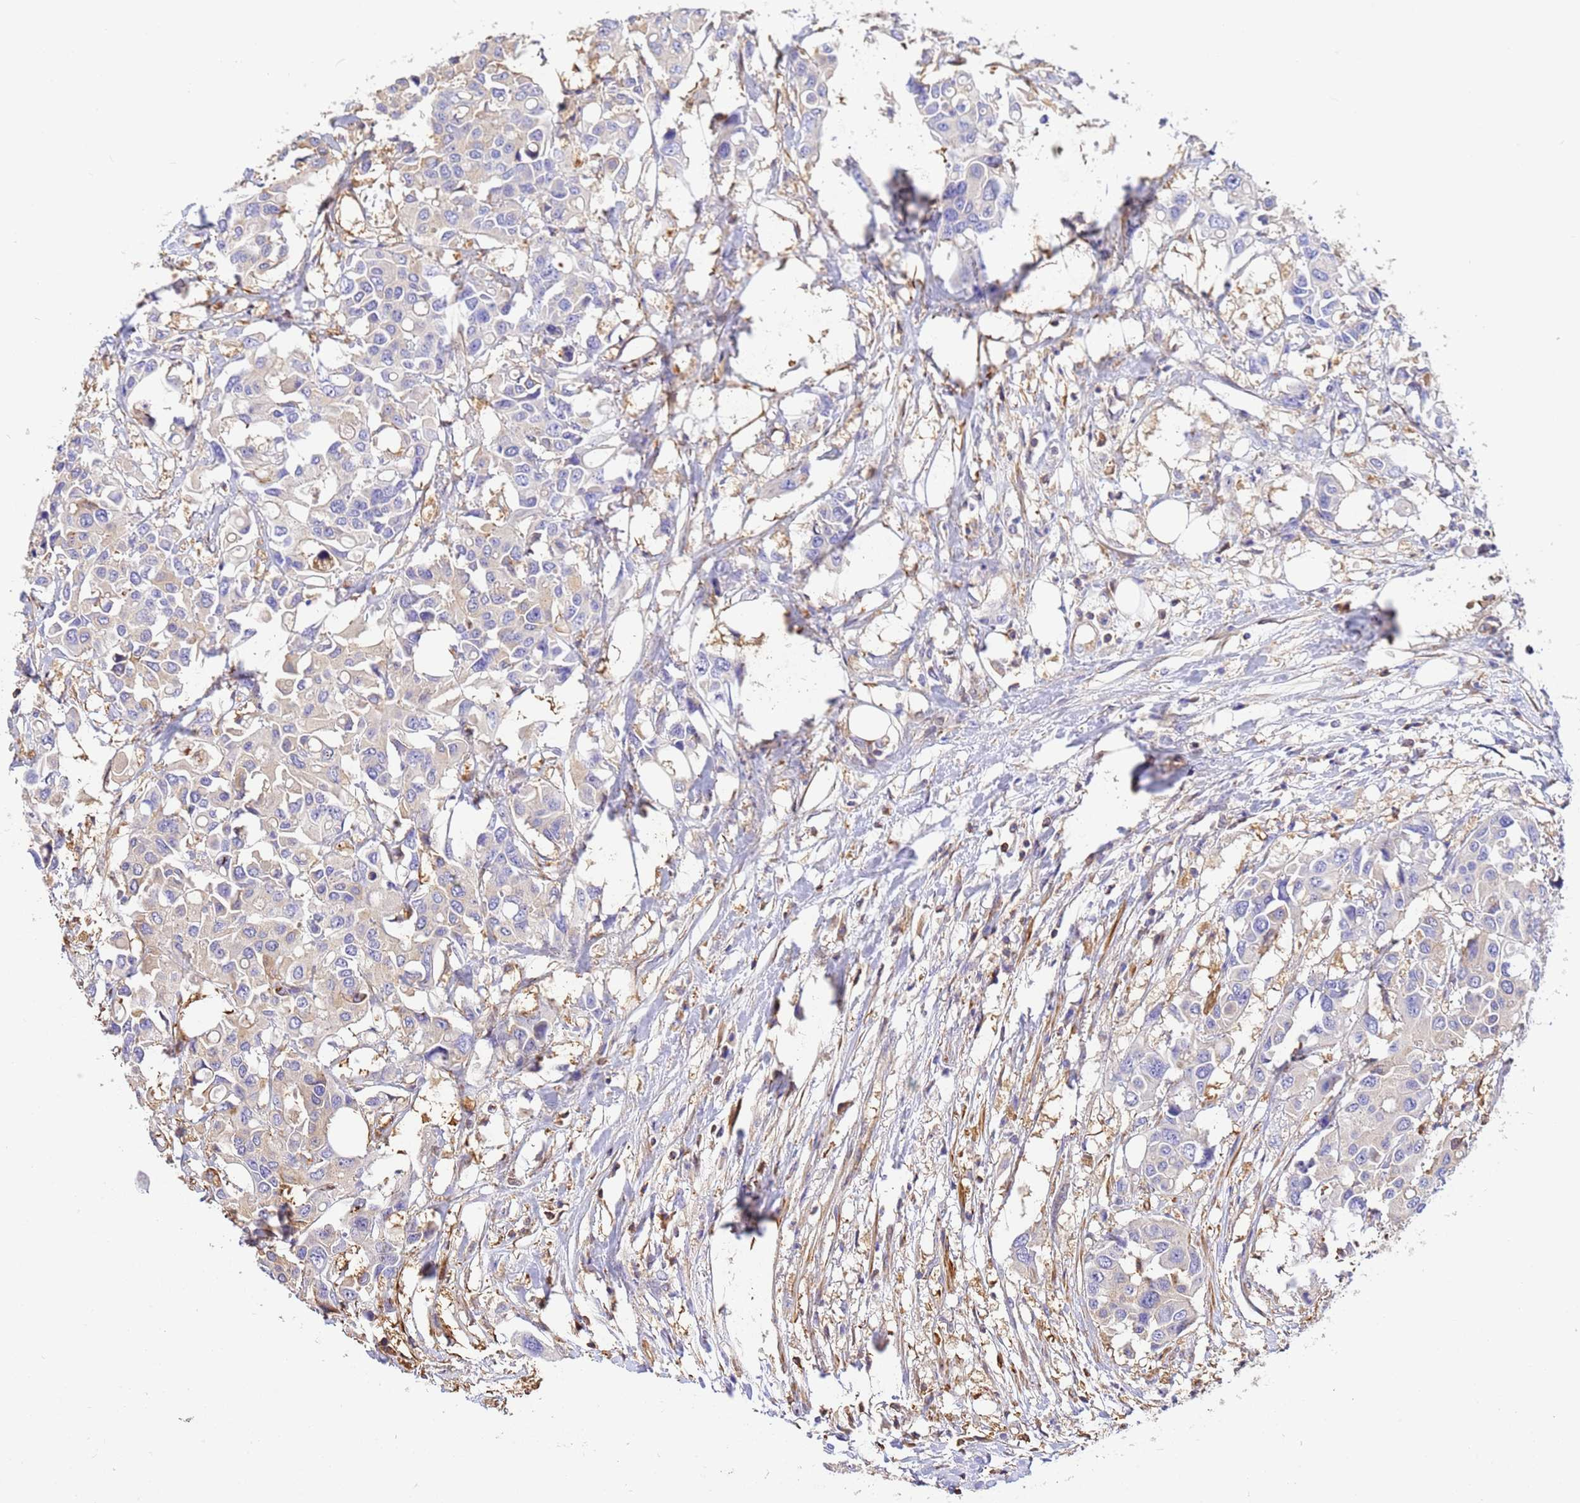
{"staining": {"intensity": "negative", "quantity": "none", "location": "none"}, "tissue": "colorectal cancer", "cell_type": "Tumor cells", "image_type": "cancer", "snomed": [{"axis": "morphology", "description": "Adenocarcinoma, NOS"}, {"axis": "topography", "description": "Colon"}], "caption": "A micrograph of human colorectal cancer (adenocarcinoma) is negative for staining in tumor cells.", "gene": "WDR64", "patient": {"sex": "male", "age": 77}}